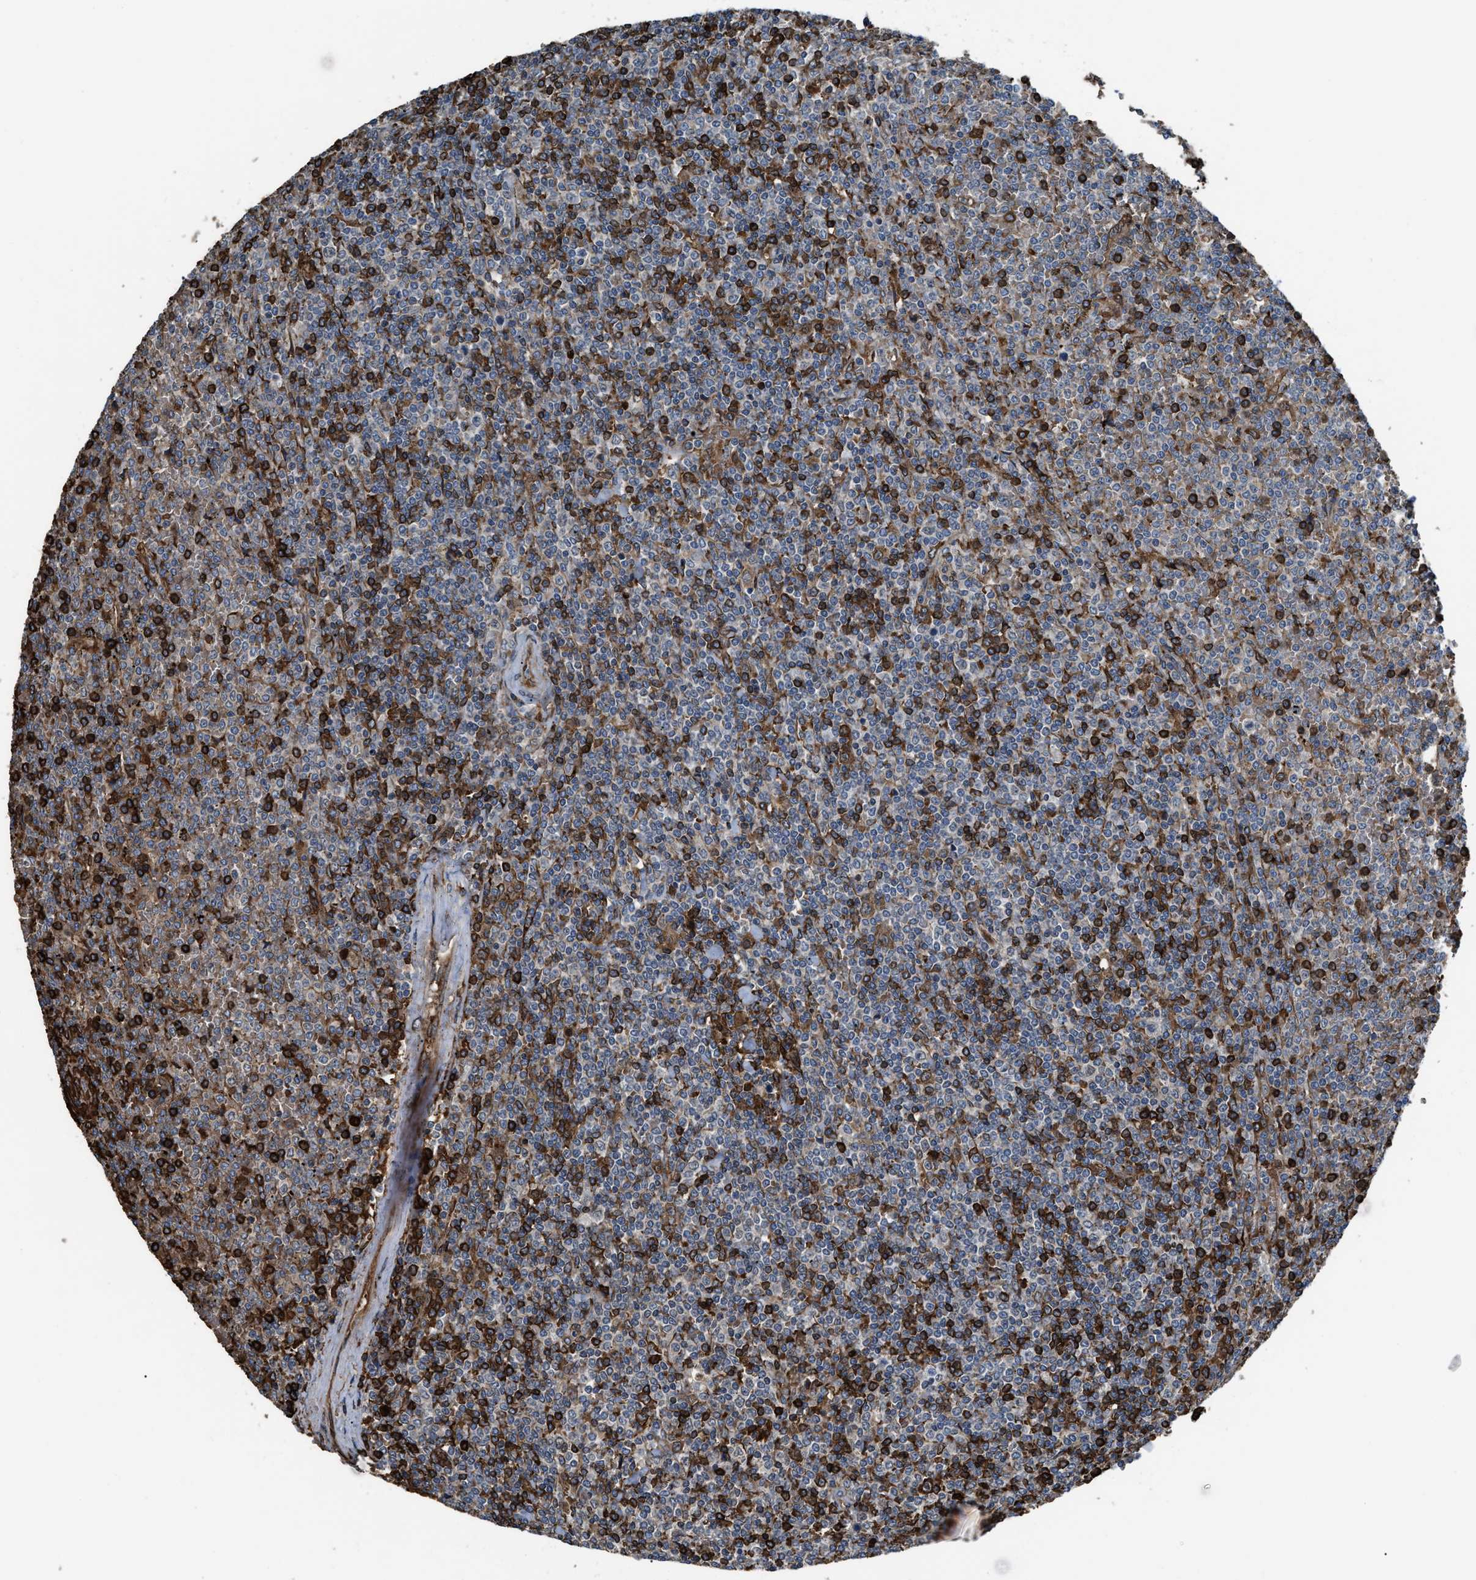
{"staining": {"intensity": "weak", "quantity": "25%-75%", "location": "cytoplasmic/membranous"}, "tissue": "lymphoma", "cell_type": "Tumor cells", "image_type": "cancer", "snomed": [{"axis": "morphology", "description": "Malignant lymphoma, non-Hodgkin's type, Low grade"}, {"axis": "topography", "description": "Spleen"}], "caption": "This is a histology image of immunohistochemistry staining of lymphoma, which shows weak staining in the cytoplasmic/membranous of tumor cells.", "gene": "SELENOM", "patient": {"sex": "female", "age": 19}}